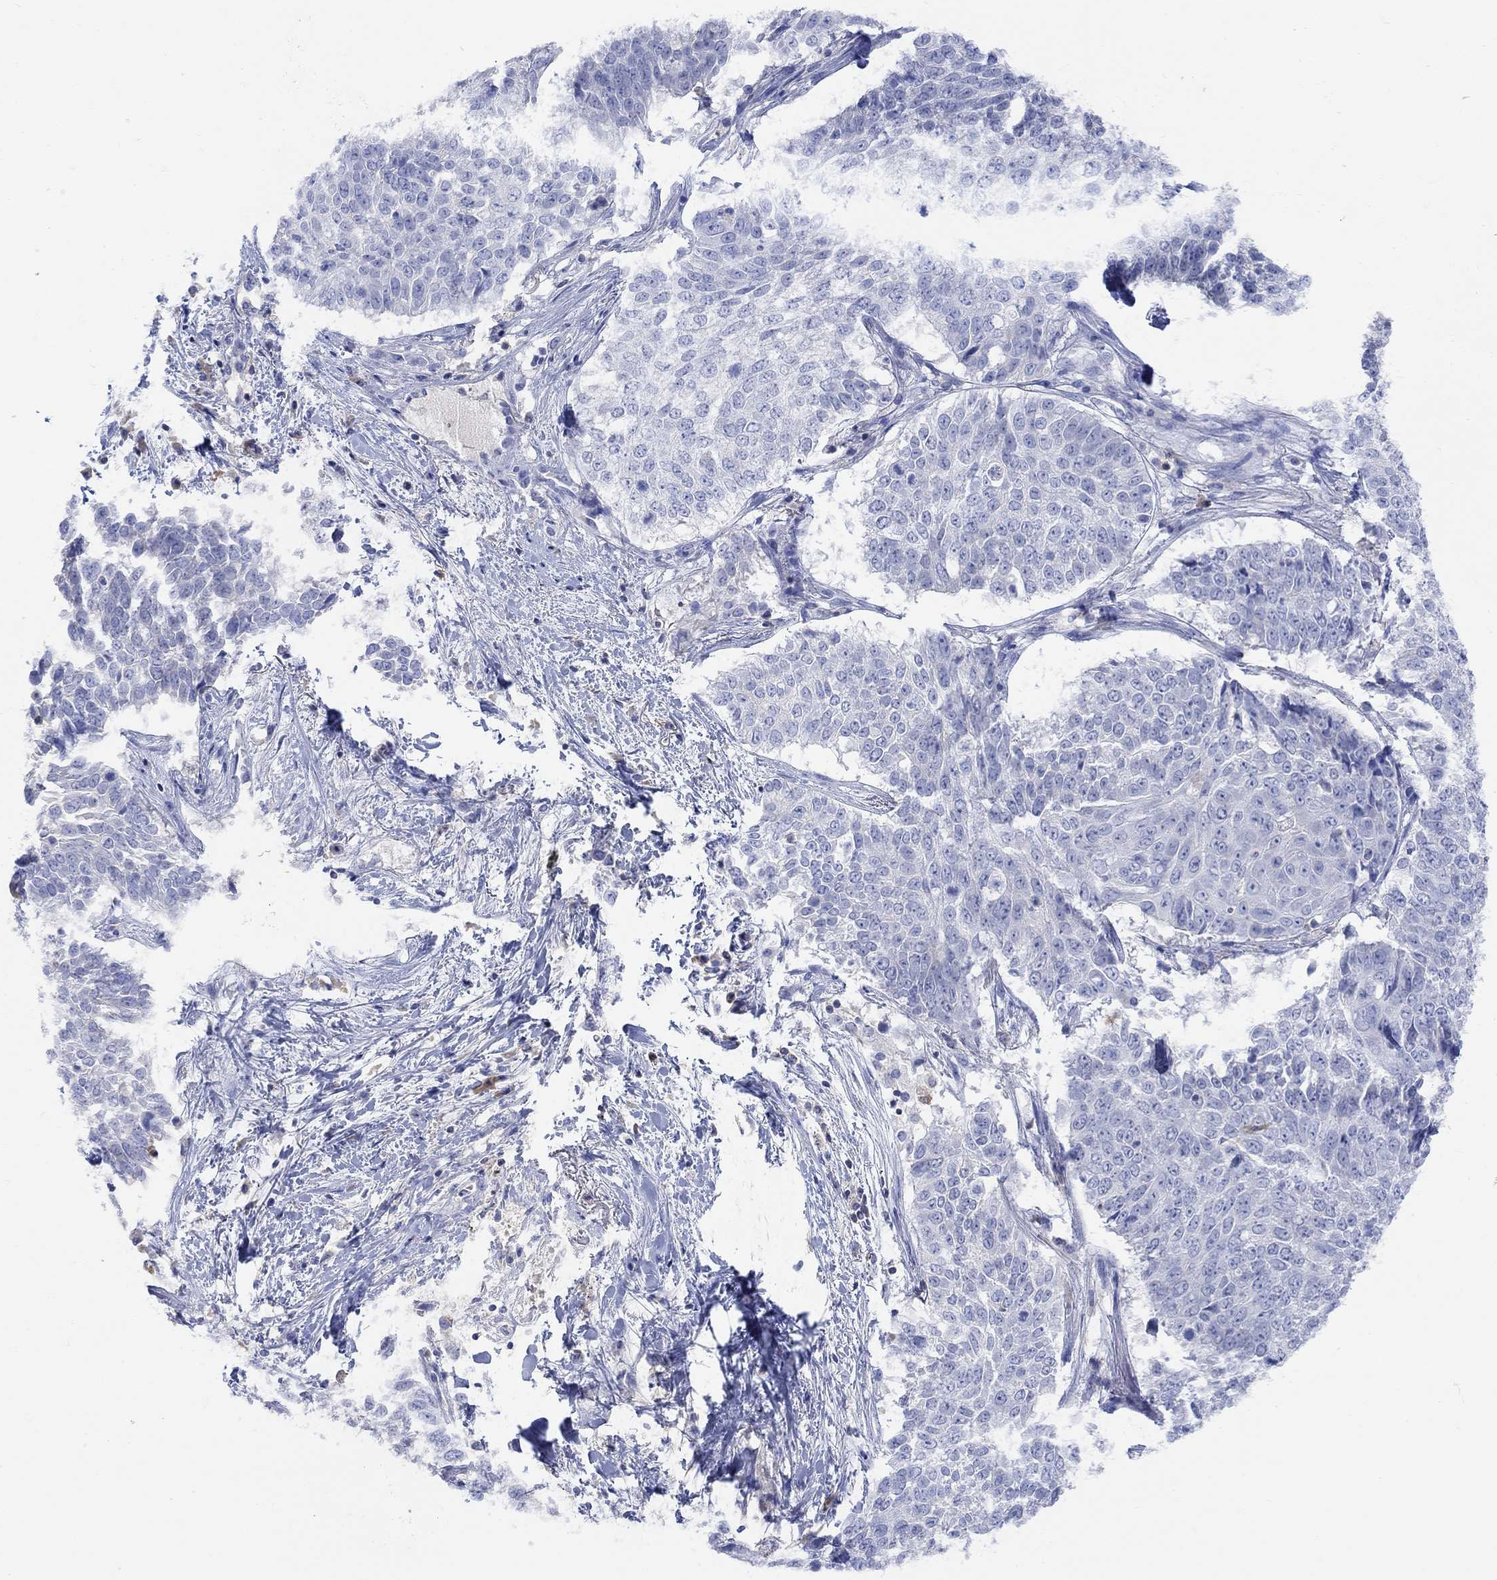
{"staining": {"intensity": "negative", "quantity": "none", "location": "none"}, "tissue": "lung cancer", "cell_type": "Tumor cells", "image_type": "cancer", "snomed": [{"axis": "morphology", "description": "Squamous cell carcinoma, NOS"}, {"axis": "topography", "description": "Lung"}], "caption": "An immunohistochemistry micrograph of lung cancer (squamous cell carcinoma) is shown. There is no staining in tumor cells of lung cancer (squamous cell carcinoma). The staining was performed using DAB (3,3'-diaminobenzidine) to visualize the protein expression in brown, while the nuclei were stained in blue with hematoxylin (Magnification: 20x).", "gene": "GCM1", "patient": {"sex": "male", "age": 64}}